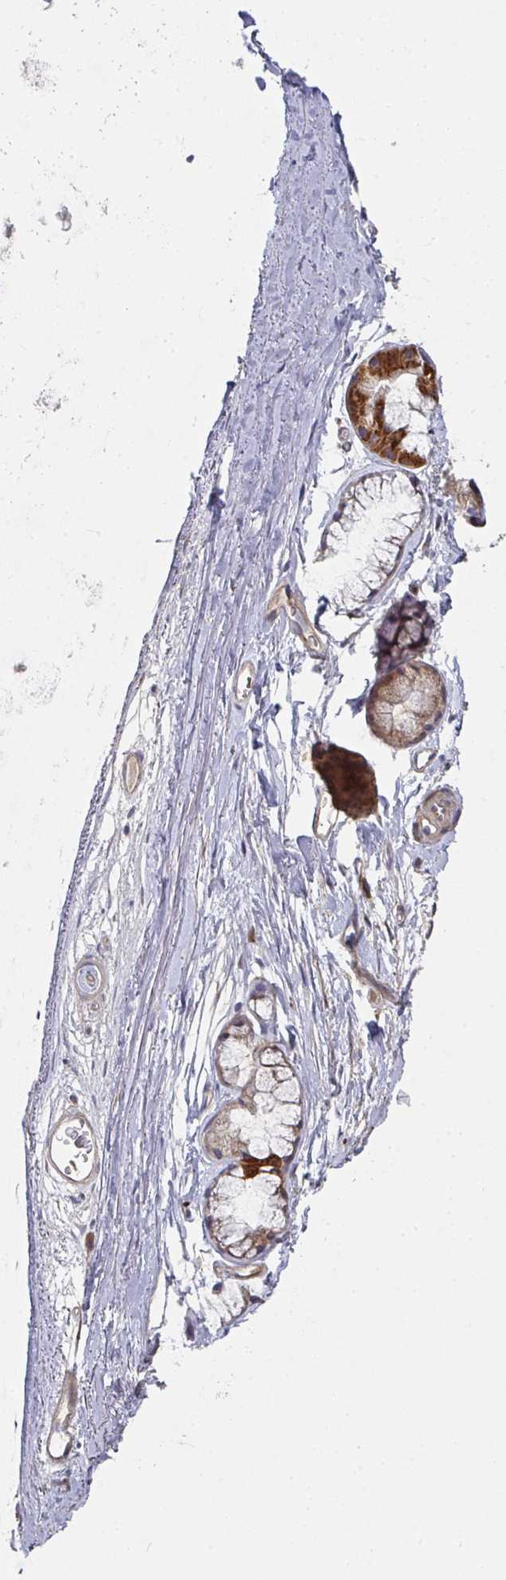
{"staining": {"intensity": "moderate", "quantity": "<25%", "location": "cytoplasmic/membranous"}, "tissue": "soft tissue", "cell_type": "Chondrocytes", "image_type": "normal", "snomed": [{"axis": "morphology", "description": "Normal tissue, NOS"}, {"axis": "topography", "description": "Lymph node"}, {"axis": "topography", "description": "Cartilage tissue"}, {"axis": "topography", "description": "Bronchus"}], "caption": "This histopathology image shows unremarkable soft tissue stained with immunohistochemistry (IHC) to label a protein in brown. The cytoplasmic/membranous of chondrocytes show moderate positivity for the protein. Nuclei are counter-stained blue.", "gene": "RHEBL1", "patient": {"sex": "female", "age": 70}}